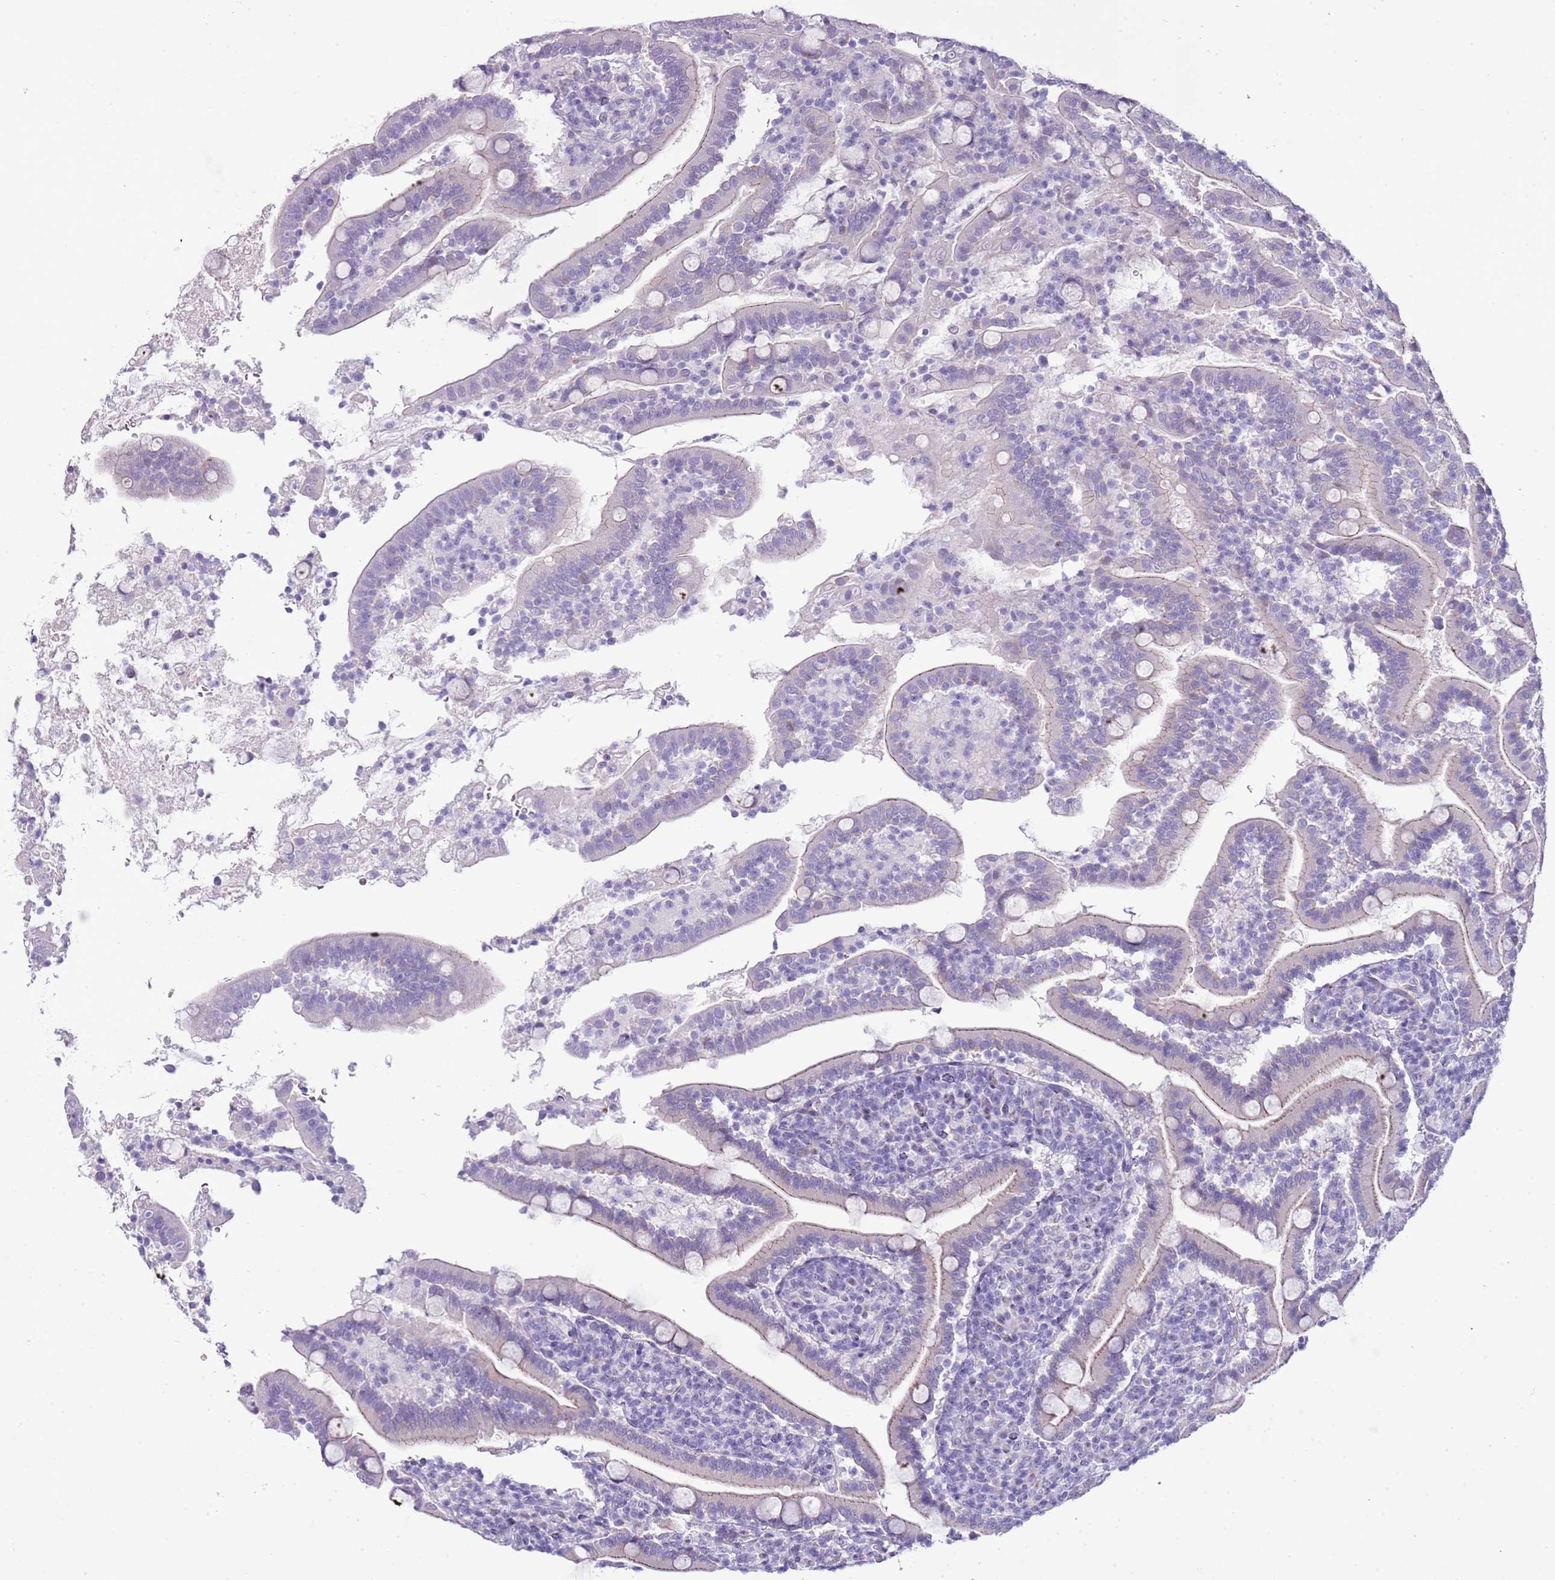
{"staining": {"intensity": "weak", "quantity": "25%-75%", "location": "cytoplasmic/membranous"}, "tissue": "duodenum", "cell_type": "Glandular cells", "image_type": "normal", "snomed": [{"axis": "morphology", "description": "Normal tissue, NOS"}, {"axis": "topography", "description": "Duodenum"}], "caption": "Unremarkable duodenum was stained to show a protein in brown. There is low levels of weak cytoplasmic/membranous positivity in approximately 25%-75% of glandular cells. Using DAB (brown) and hematoxylin (blue) stains, captured at high magnification using brightfield microscopy.", "gene": "NBPF4", "patient": {"sex": "male", "age": 35}}